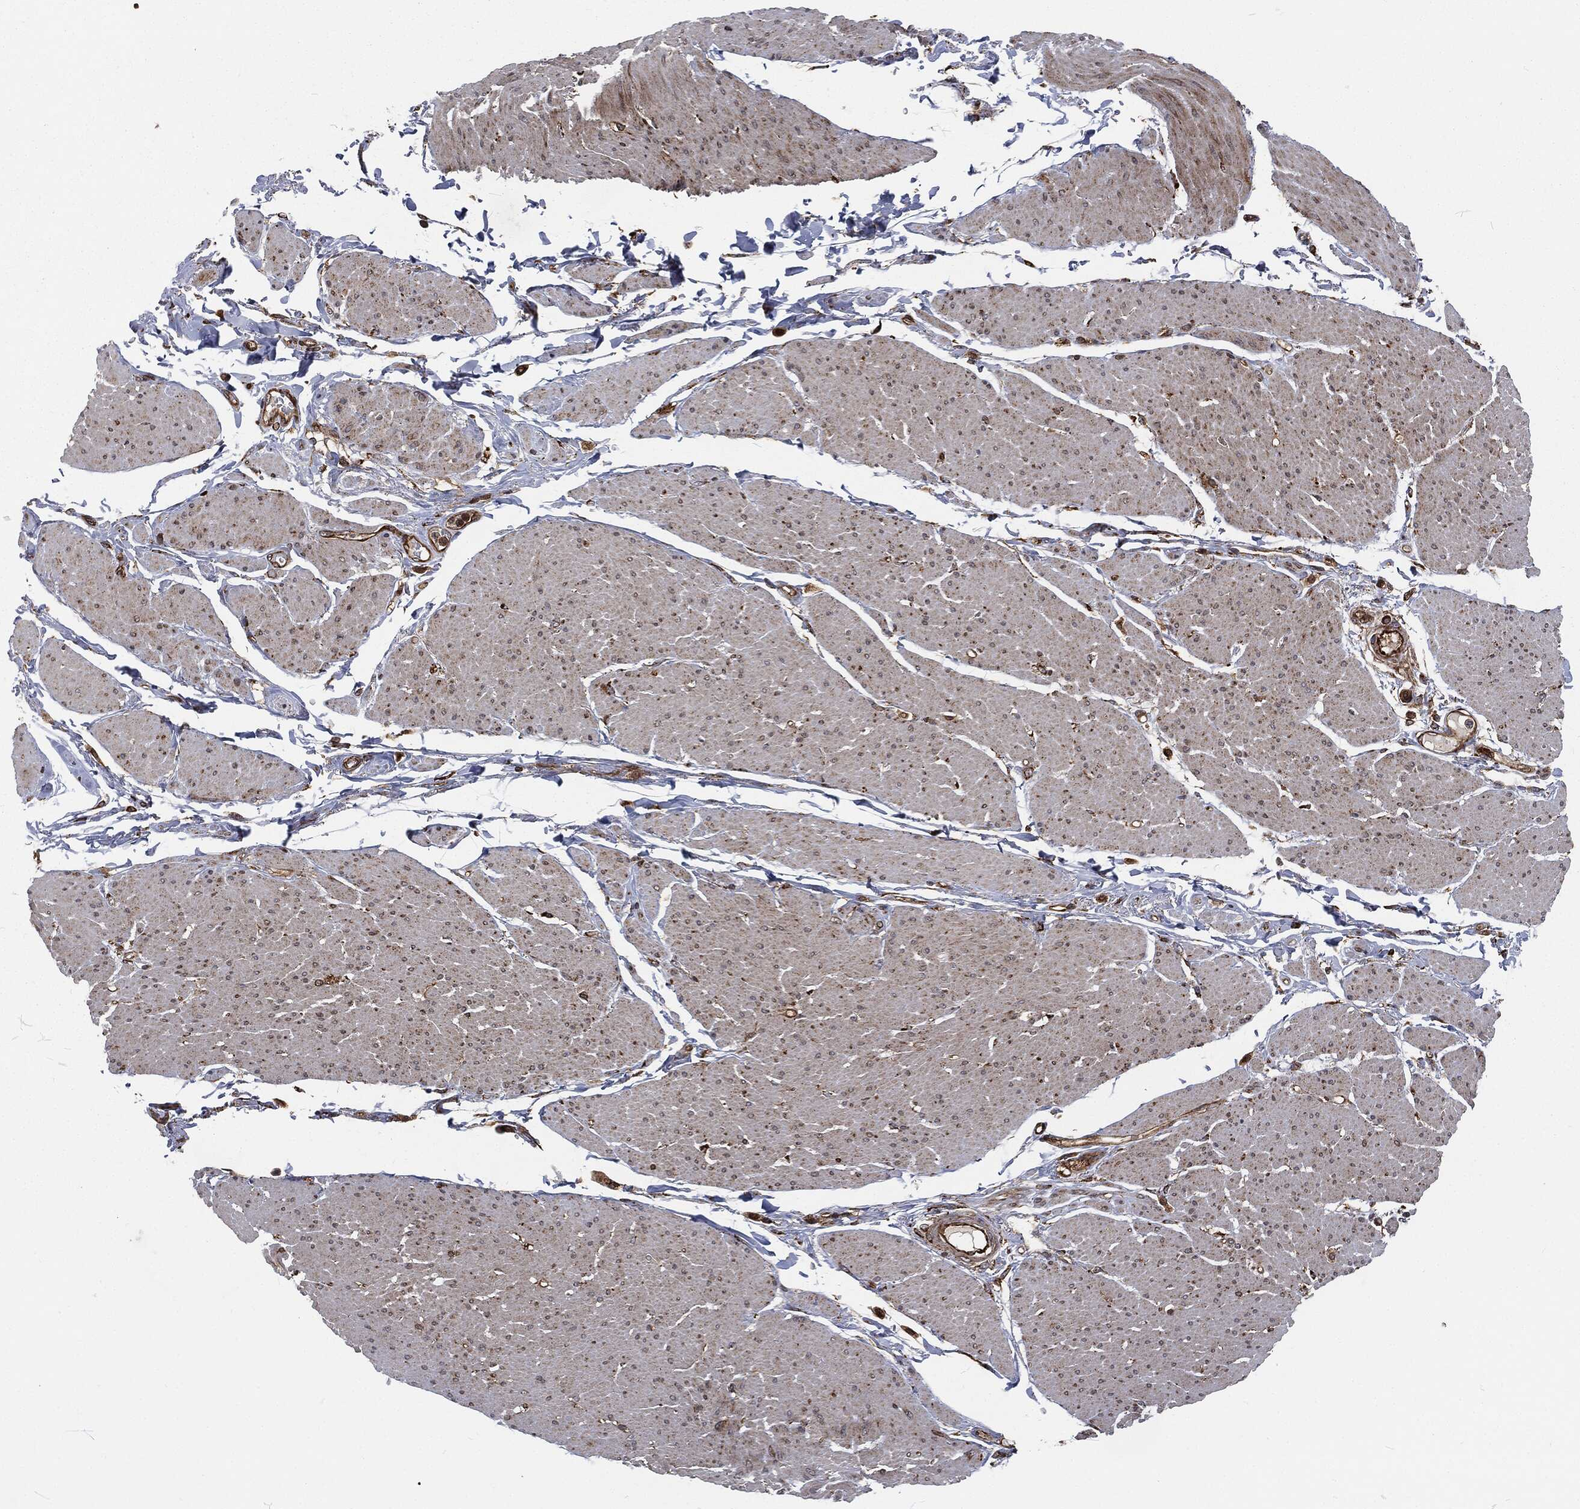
{"staining": {"intensity": "moderate", "quantity": "<25%", "location": "cytoplasmic/membranous"}, "tissue": "smooth muscle", "cell_type": "Smooth muscle cells", "image_type": "normal", "snomed": [{"axis": "morphology", "description": "Normal tissue, NOS"}, {"axis": "topography", "description": "Smooth muscle"}, {"axis": "topography", "description": "Anal"}], "caption": "Protein expression by immunohistochemistry (IHC) displays moderate cytoplasmic/membranous positivity in approximately <25% of smooth muscle cells in unremarkable smooth muscle.", "gene": "RFTN1", "patient": {"sex": "male", "age": 83}}